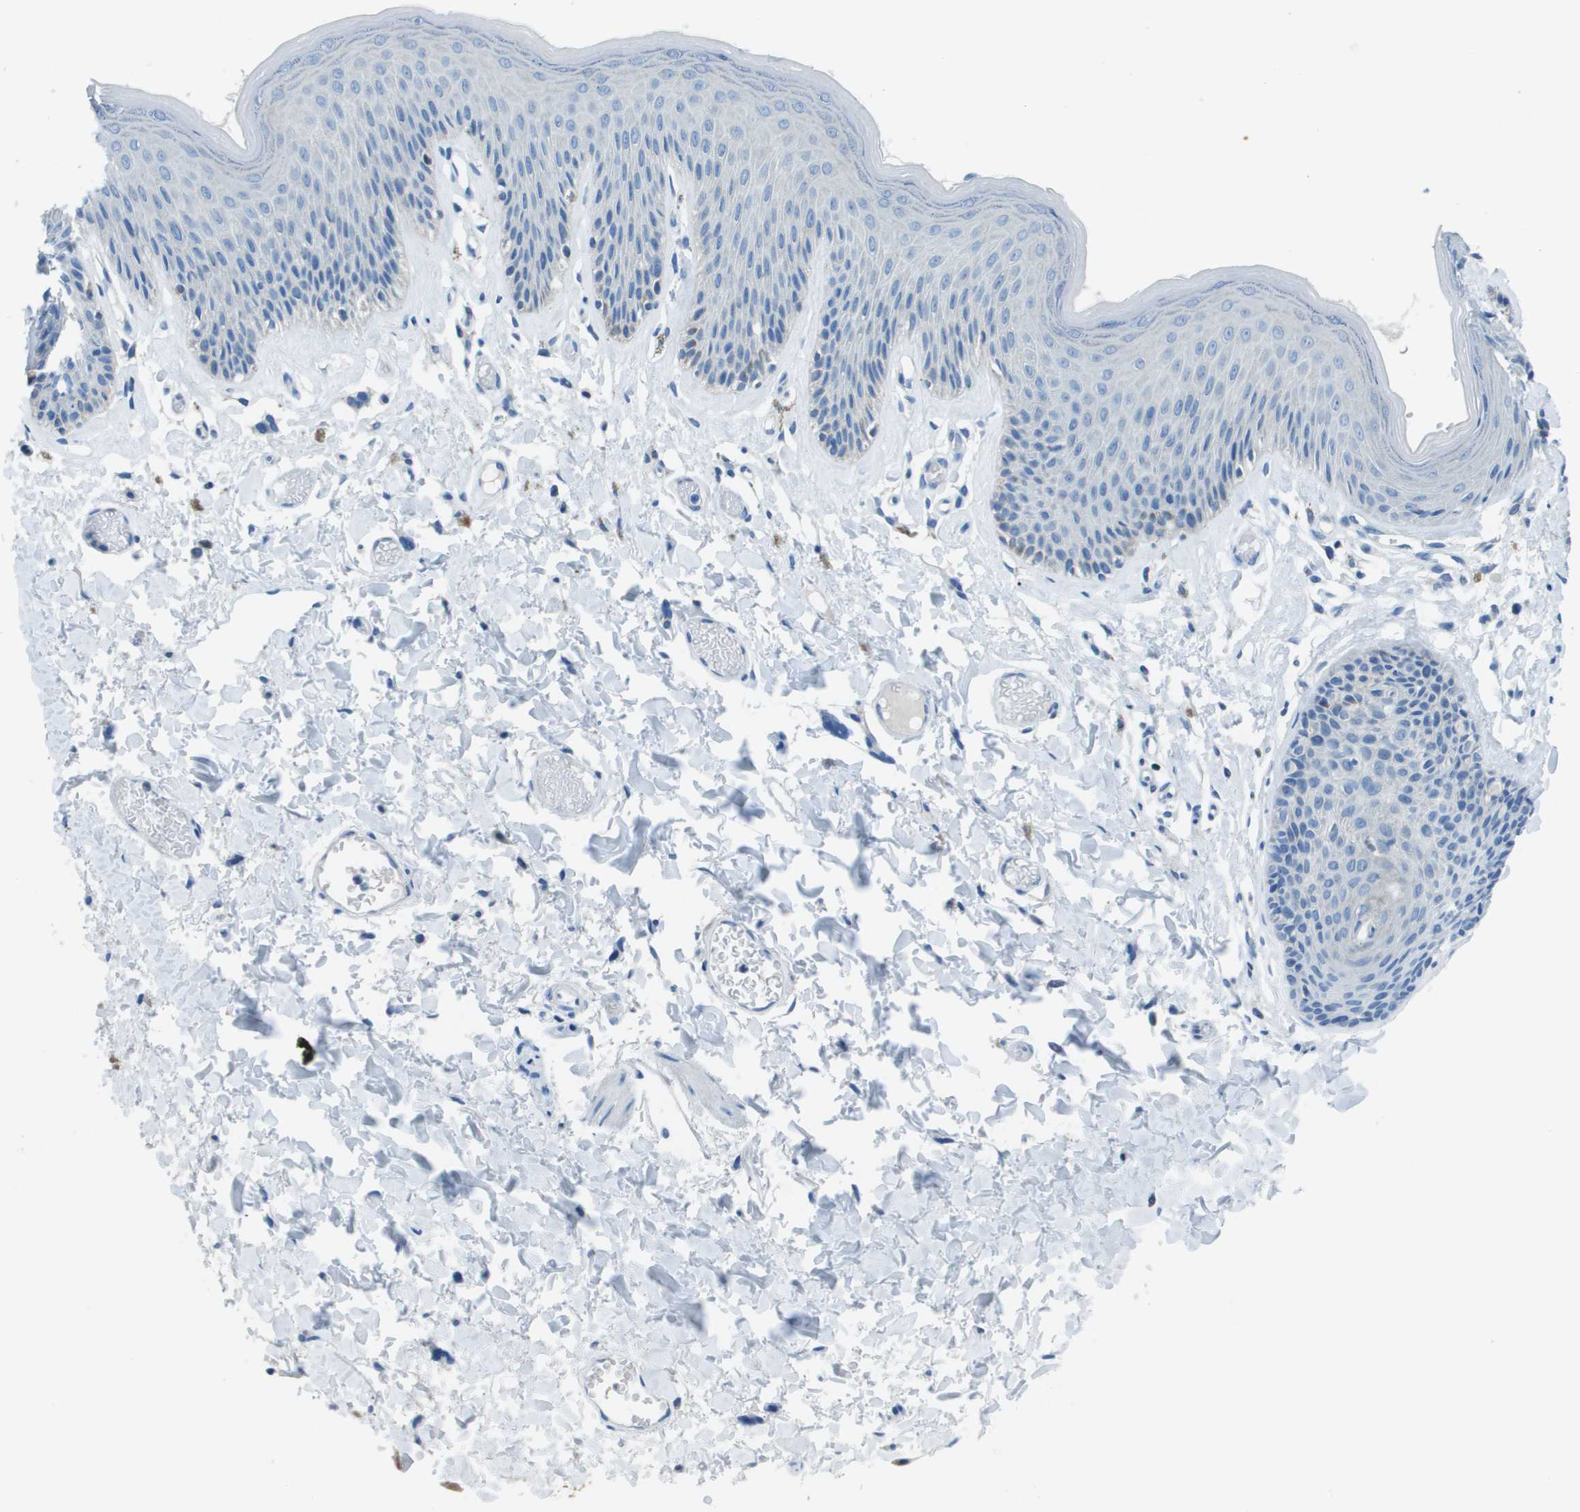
{"staining": {"intensity": "negative", "quantity": "none", "location": "none"}, "tissue": "skin", "cell_type": "Epidermal cells", "image_type": "normal", "snomed": [{"axis": "morphology", "description": "Normal tissue, NOS"}, {"axis": "topography", "description": "Vulva"}], "caption": "IHC of normal skin displays no positivity in epidermal cells.", "gene": "STIP1", "patient": {"sex": "female", "age": 73}}